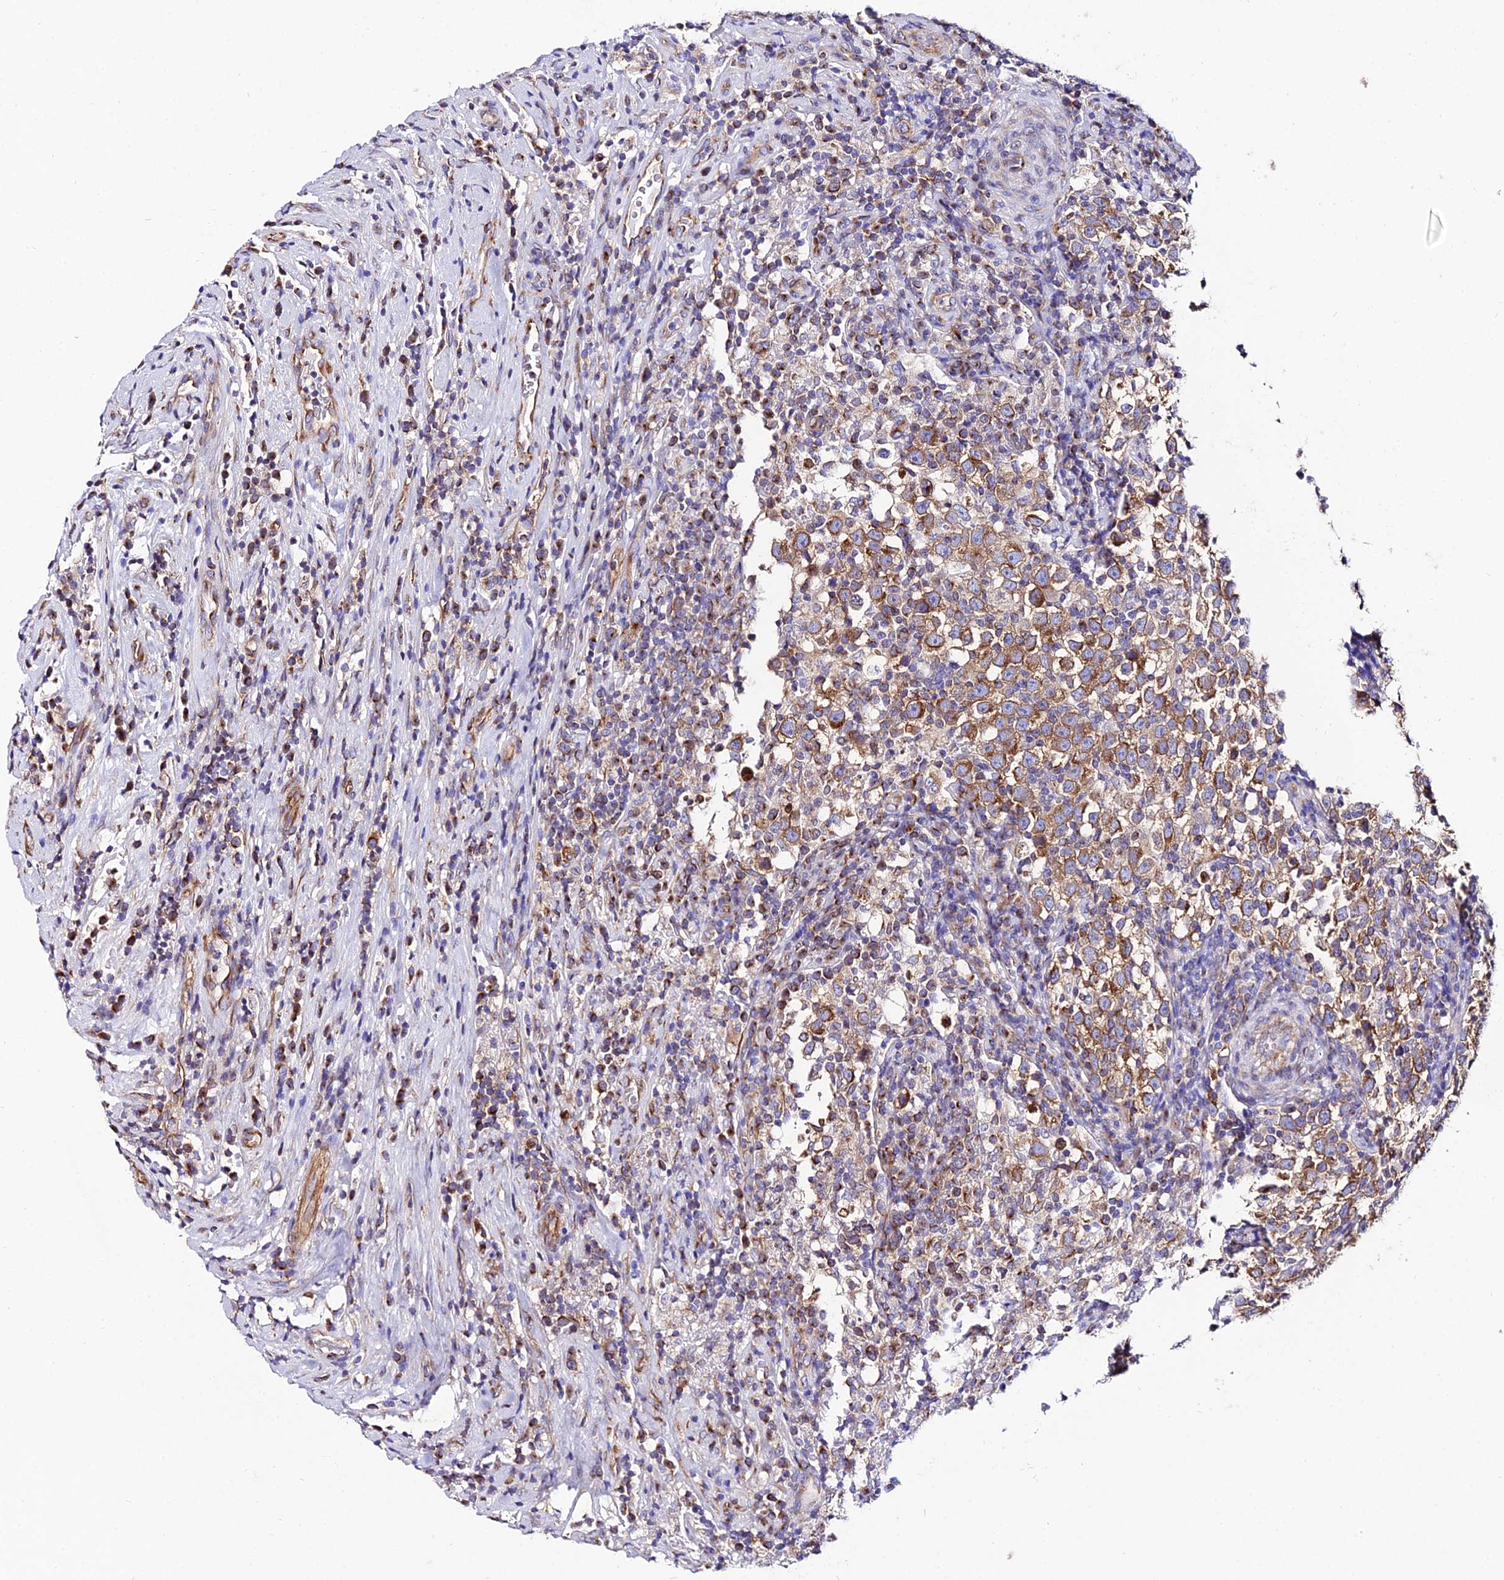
{"staining": {"intensity": "strong", "quantity": ">75%", "location": "cytoplasmic/membranous"}, "tissue": "testis cancer", "cell_type": "Tumor cells", "image_type": "cancer", "snomed": [{"axis": "morphology", "description": "Normal tissue, NOS"}, {"axis": "morphology", "description": "Seminoma, NOS"}, {"axis": "topography", "description": "Testis"}], "caption": "The image exhibits a brown stain indicating the presence of a protein in the cytoplasmic/membranous of tumor cells in seminoma (testis).", "gene": "TUBA3D", "patient": {"sex": "male", "age": 43}}